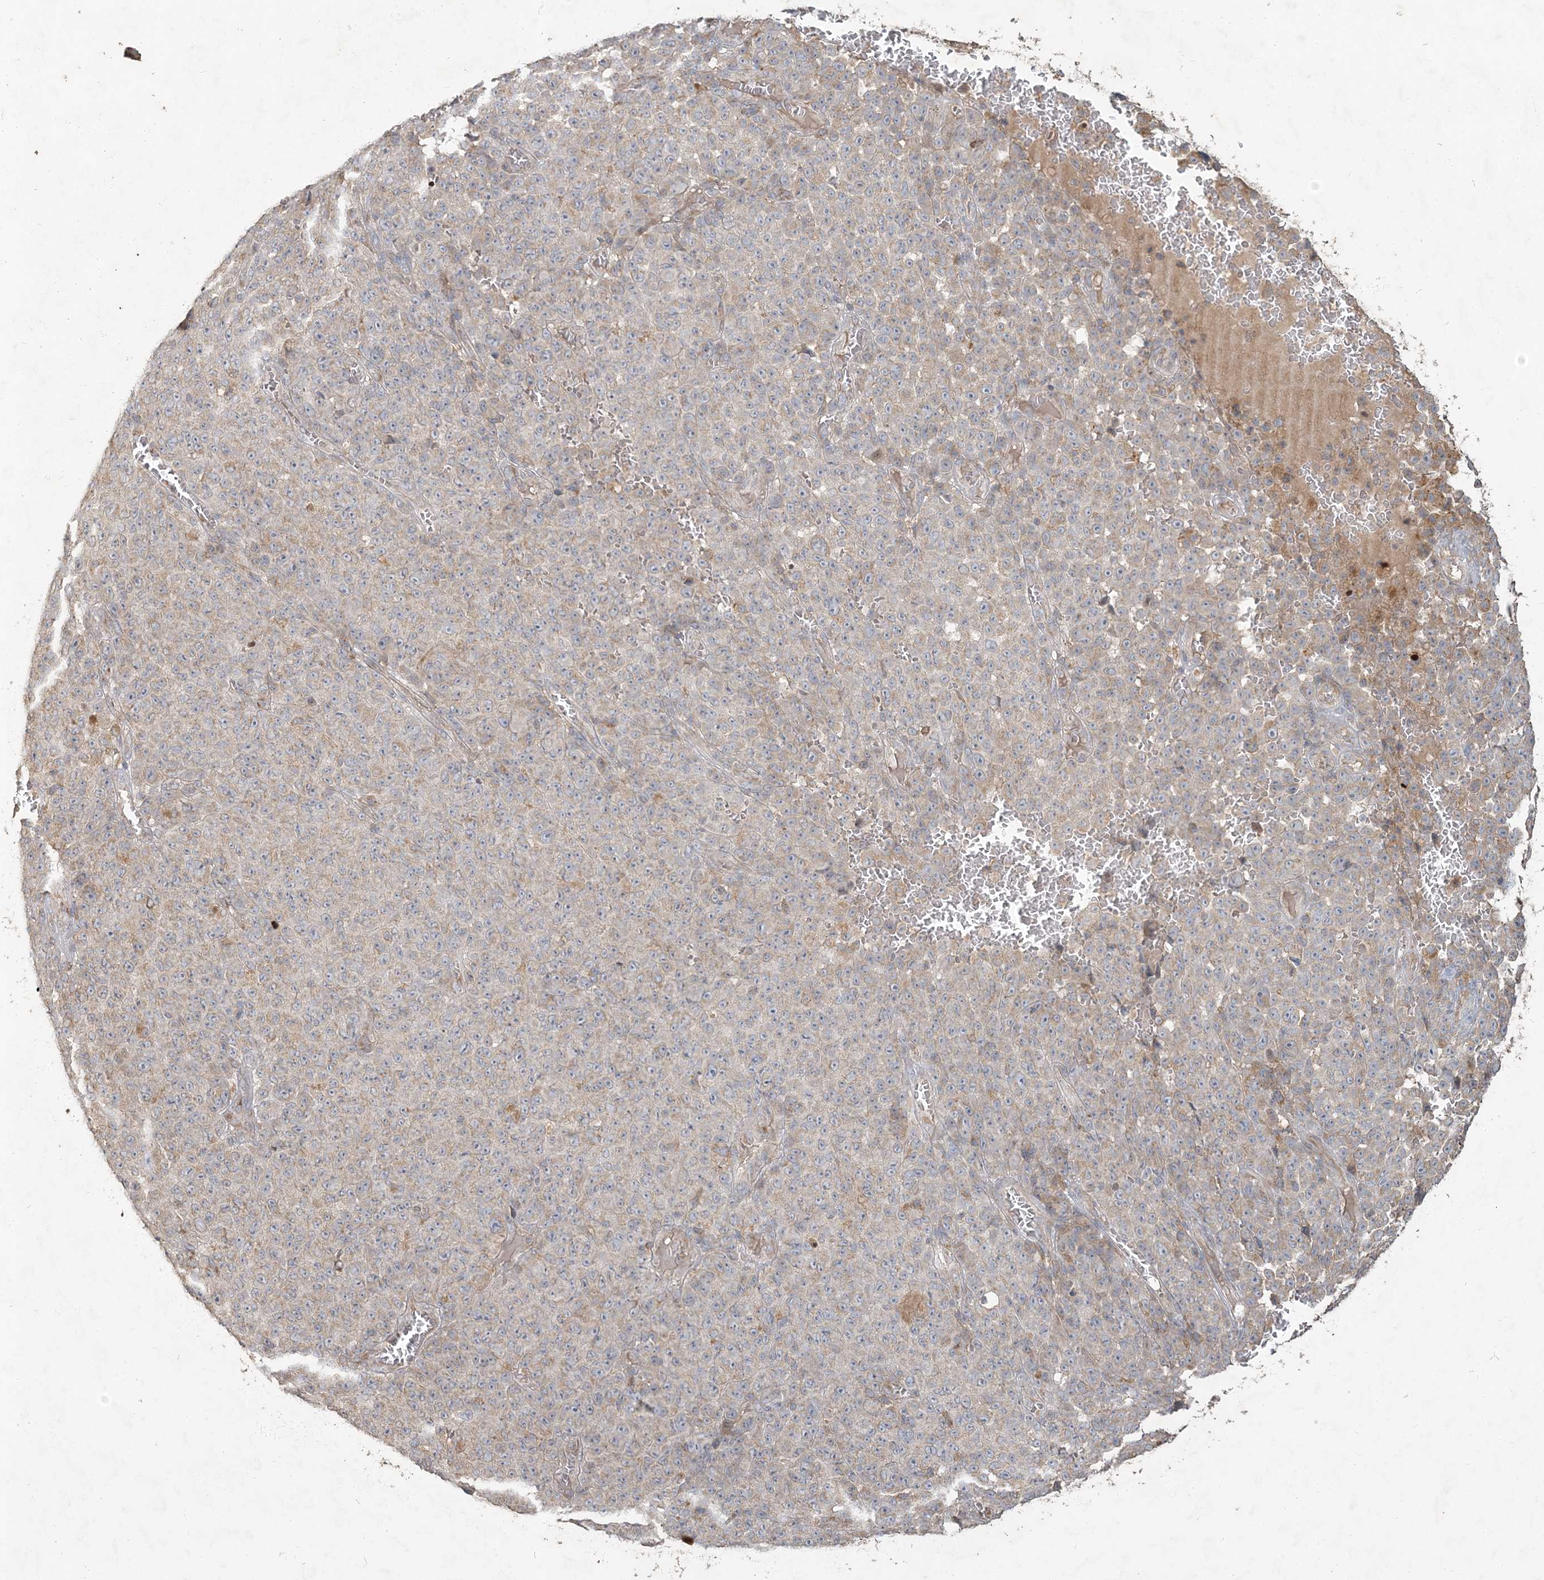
{"staining": {"intensity": "weak", "quantity": "<25%", "location": "cytoplasmic/membranous"}, "tissue": "melanoma", "cell_type": "Tumor cells", "image_type": "cancer", "snomed": [{"axis": "morphology", "description": "Malignant melanoma, NOS"}, {"axis": "topography", "description": "Skin"}], "caption": "This is an immunohistochemistry histopathology image of human melanoma. There is no expression in tumor cells.", "gene": "RAB14", "patient": {"sex": "female", "age": 82}}